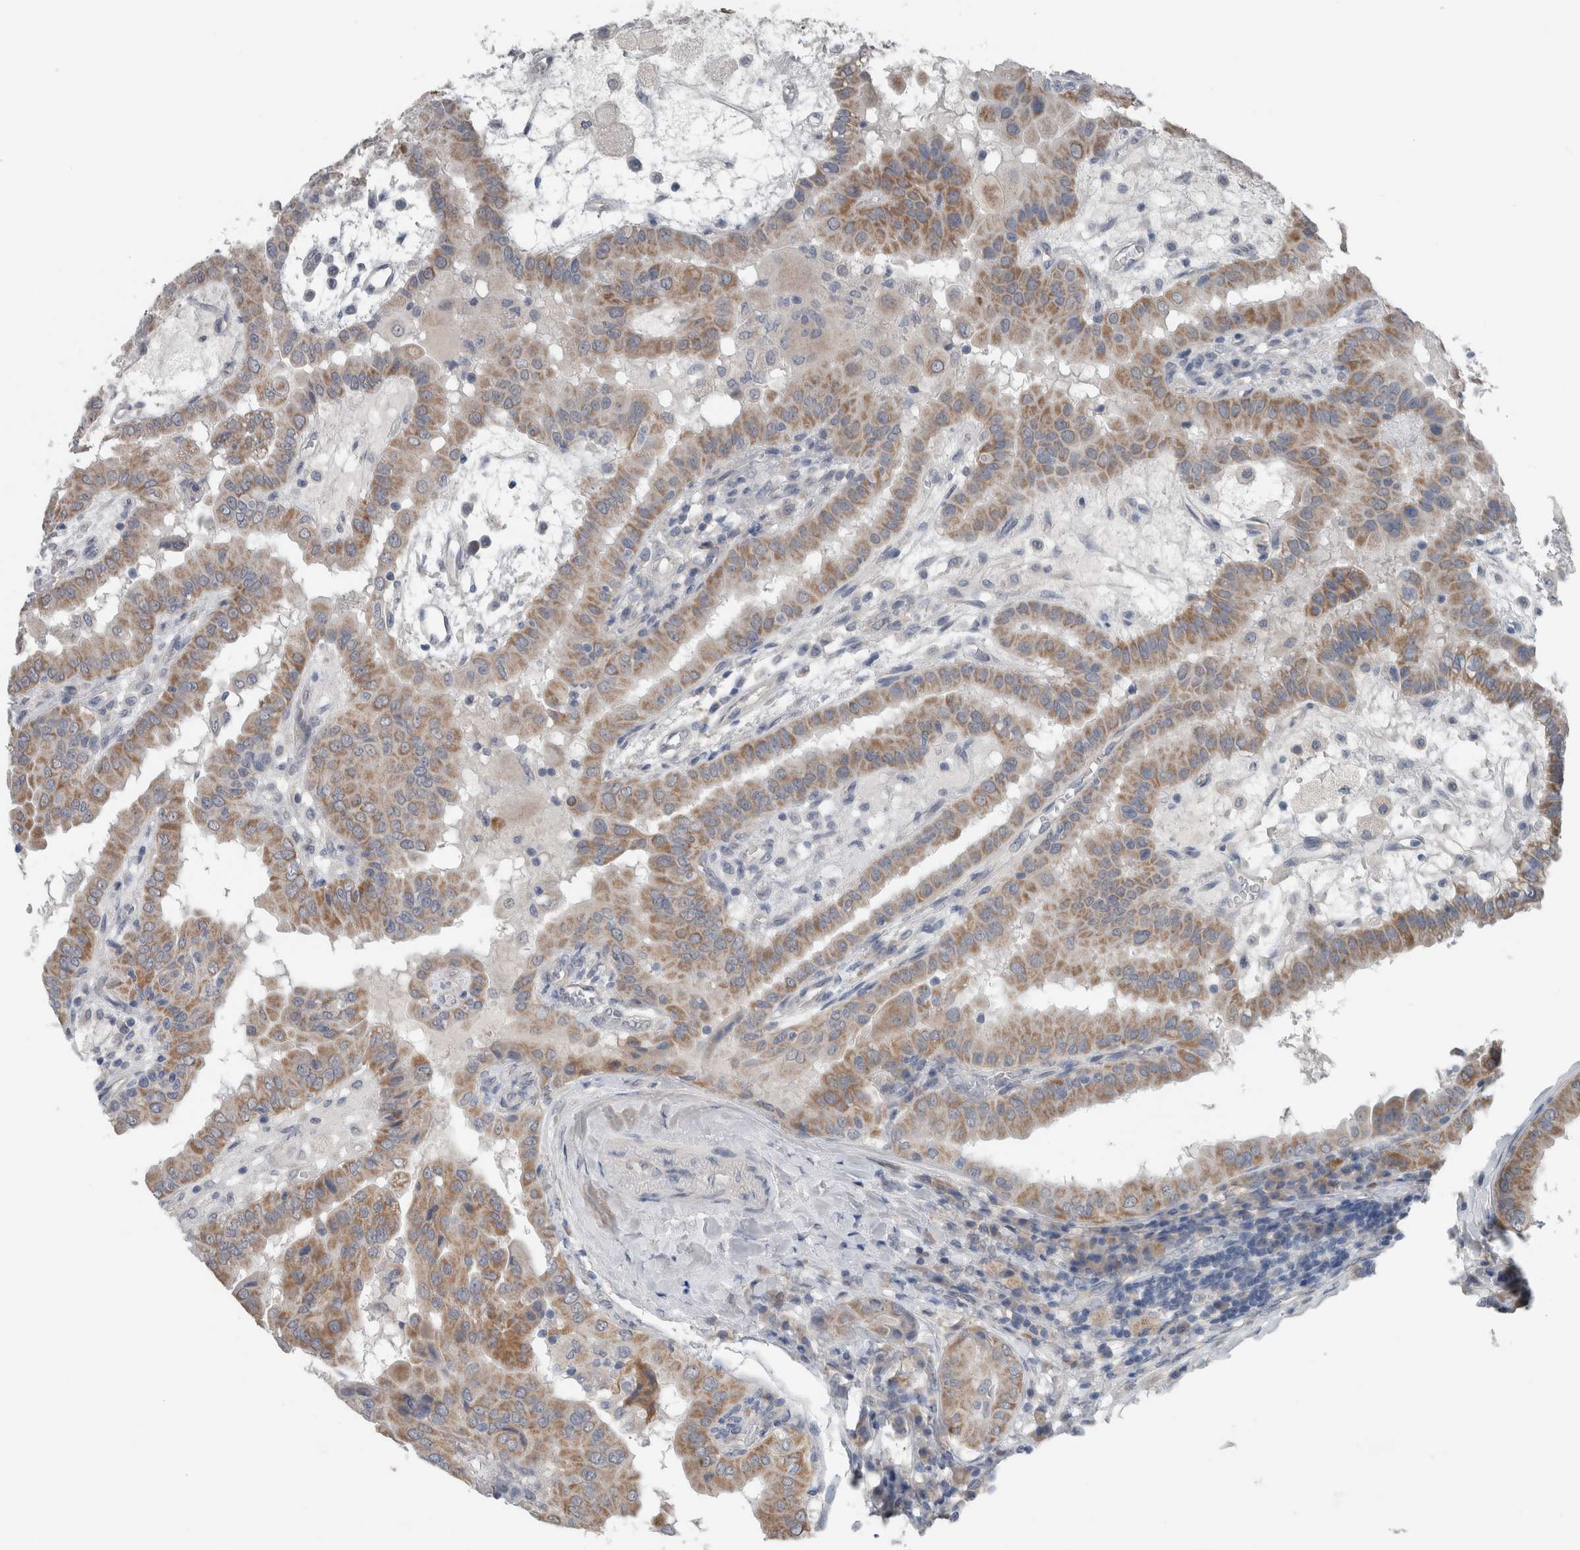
{"staining": {"intensity": "weak", "quantity": ">75%", "location": "cytoplasmic/membranous"}, "tissue": "thyroid cancer", "cell_type": "Tumor cells", "image_type": "cancer", "snomed": [{"axis": "morphology", "description": "Papillary adenocarcinoma, NOS"}, {"axis": "topography", "description": "Thyroid gland"}], "caption": "Immunohistochemistry image of neoplastic tissue: thyroid papillary adenocarcinoma stained using immunohistochemistry (IHC) displays low levels of weak protein expression localized specifically in the cytoplasmic/membranous of tumor cells, appearing as a cytoplasmic/membranous brown color.", "gene": "CRNN", "patient": {"sex": "male", "age": 33}}